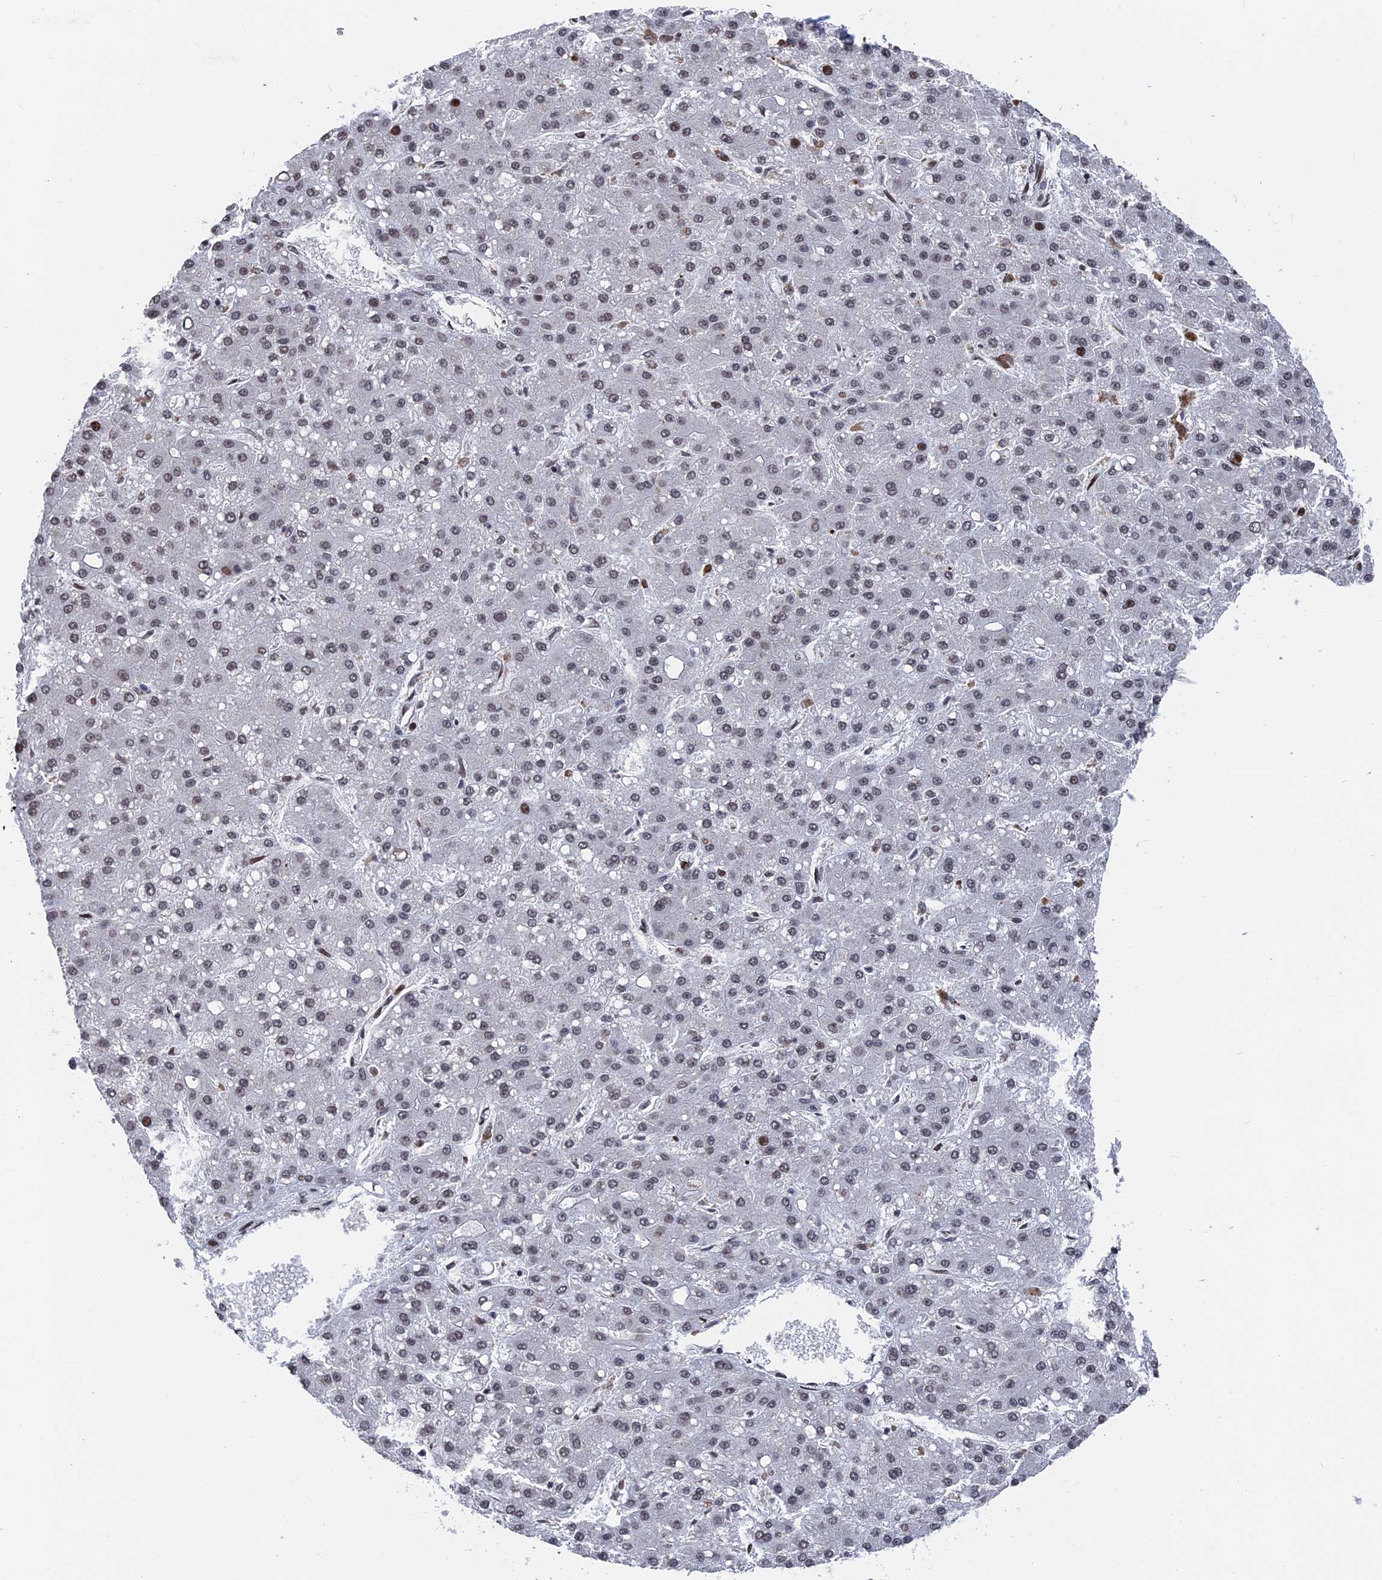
{"staining": {"intensity": "weak", "quantity": "25%-75%", "location": "nuclear"}, "tissue": "liver cancer", "cell_type": "Tumor cells", "image_type": "cancer", "snomed": [{"axis": "morphology", "description": "Carcinoma, Hepatocellular, NOS"}, {"axis": "topography", "description": "Liver"}], "caption": "Protein analysis of hepatocellular carcinoma (liver) tissue reveals weak nuclear positivity in about 25%-75% of tumor cells. The staining was performed using DAB to visualize the protein expression in brown, while the nuclei were stained in blue with hematoxylin (Magnification: 20x).", "gene": "NR2C2AP", "patient": {"sex": "male", "age": 67}}